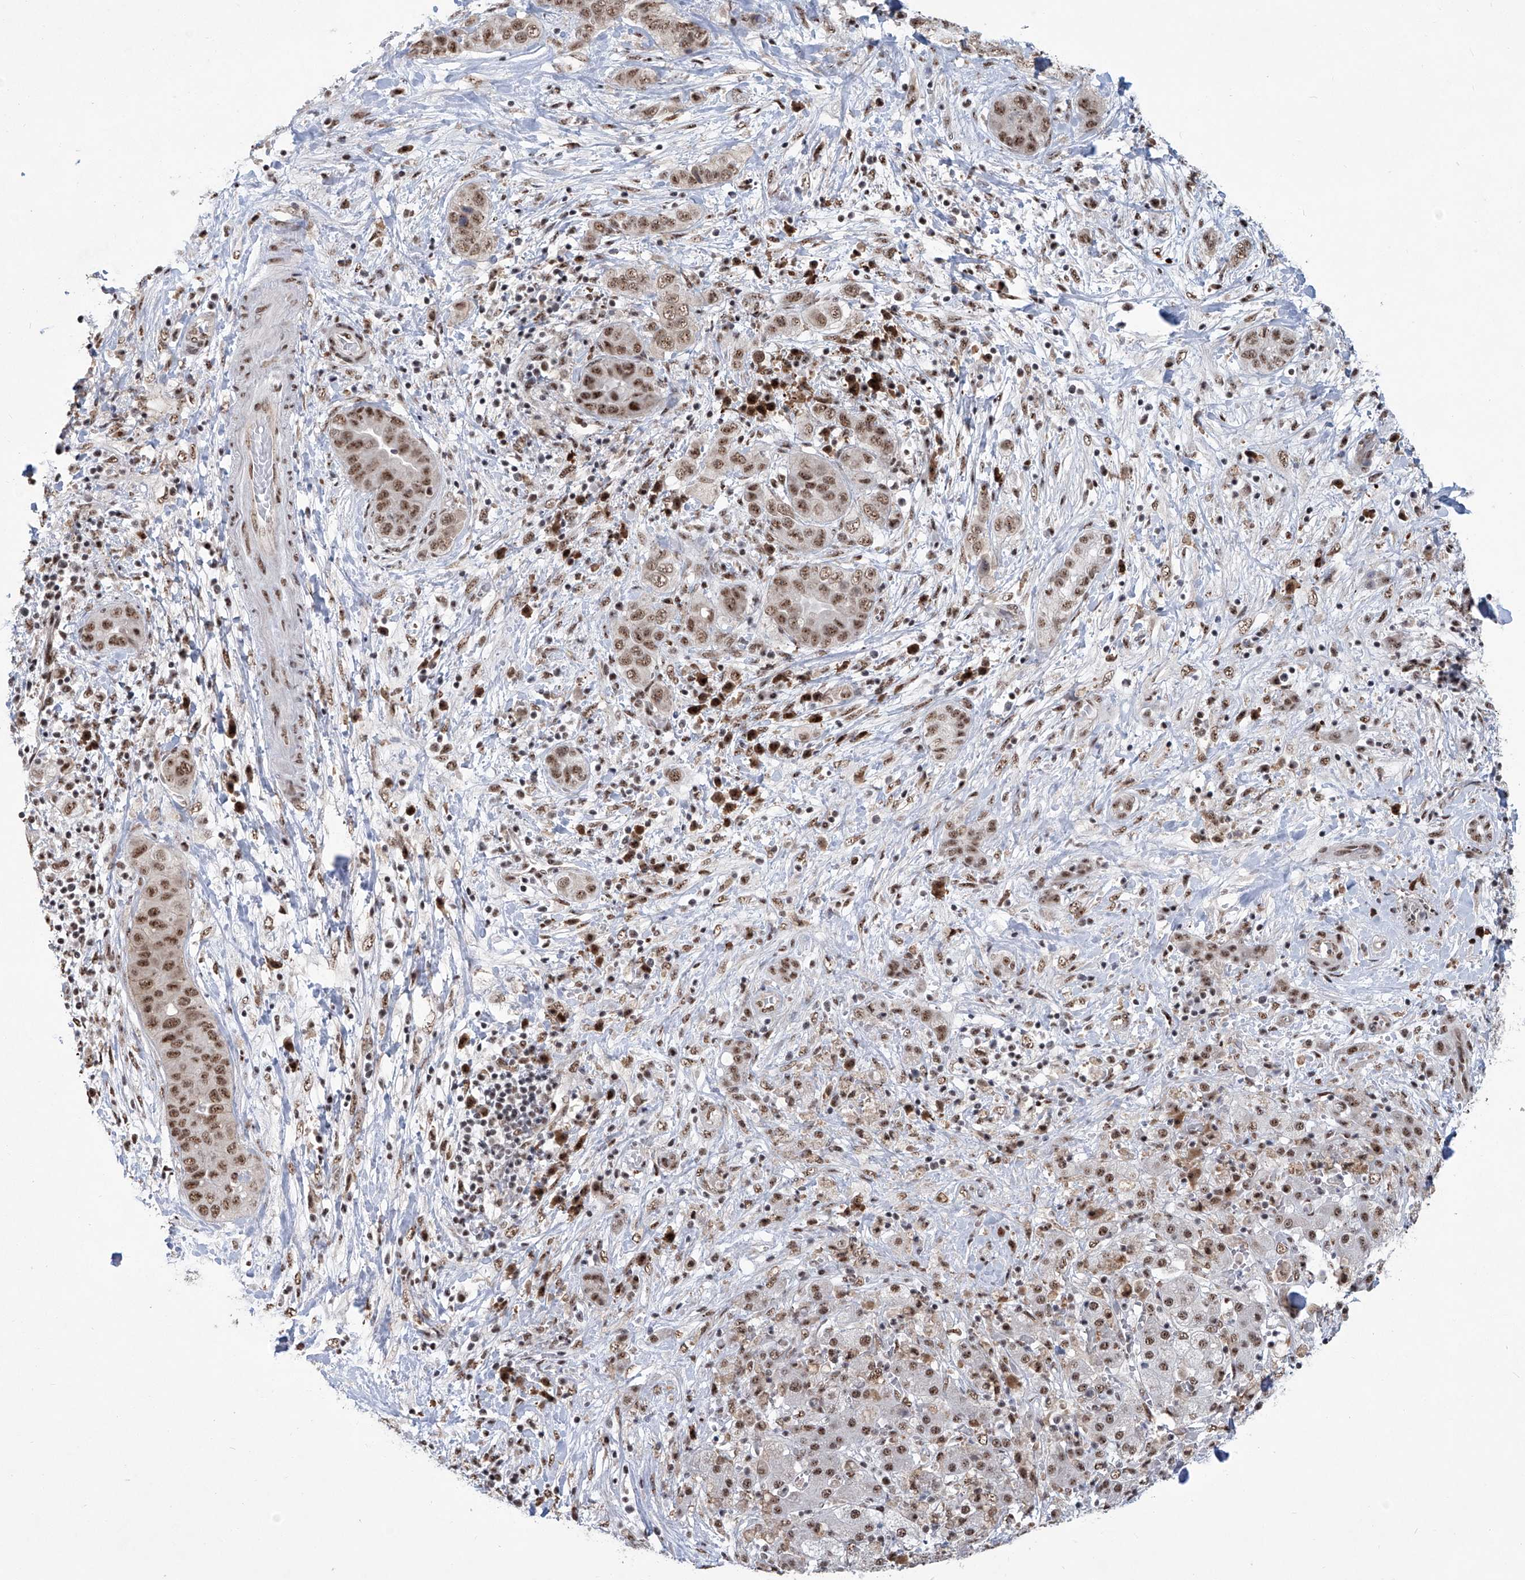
{"staining": {"intensity": "moderate", "quantity": ">75%", "location": "nuclear"}, "tissue": "liver cancer", "cell_type": "Tumor cells", "image_type": "cancer", "snomed": [{"axis": "morphology", "description": "Cholangiocarcinoma"}, {"axis": "topography", "description": "Liver"}], "caption": "Immunohistochemistry of liver cancer displays medium levels of moderate nuclear expression in approximately >75% of tumor cells. (brown staining indicates protein expression, while blue staining denotes nuclei).", "gene": "FBXL4", "patient": {"sex": "female", "age": 52}}